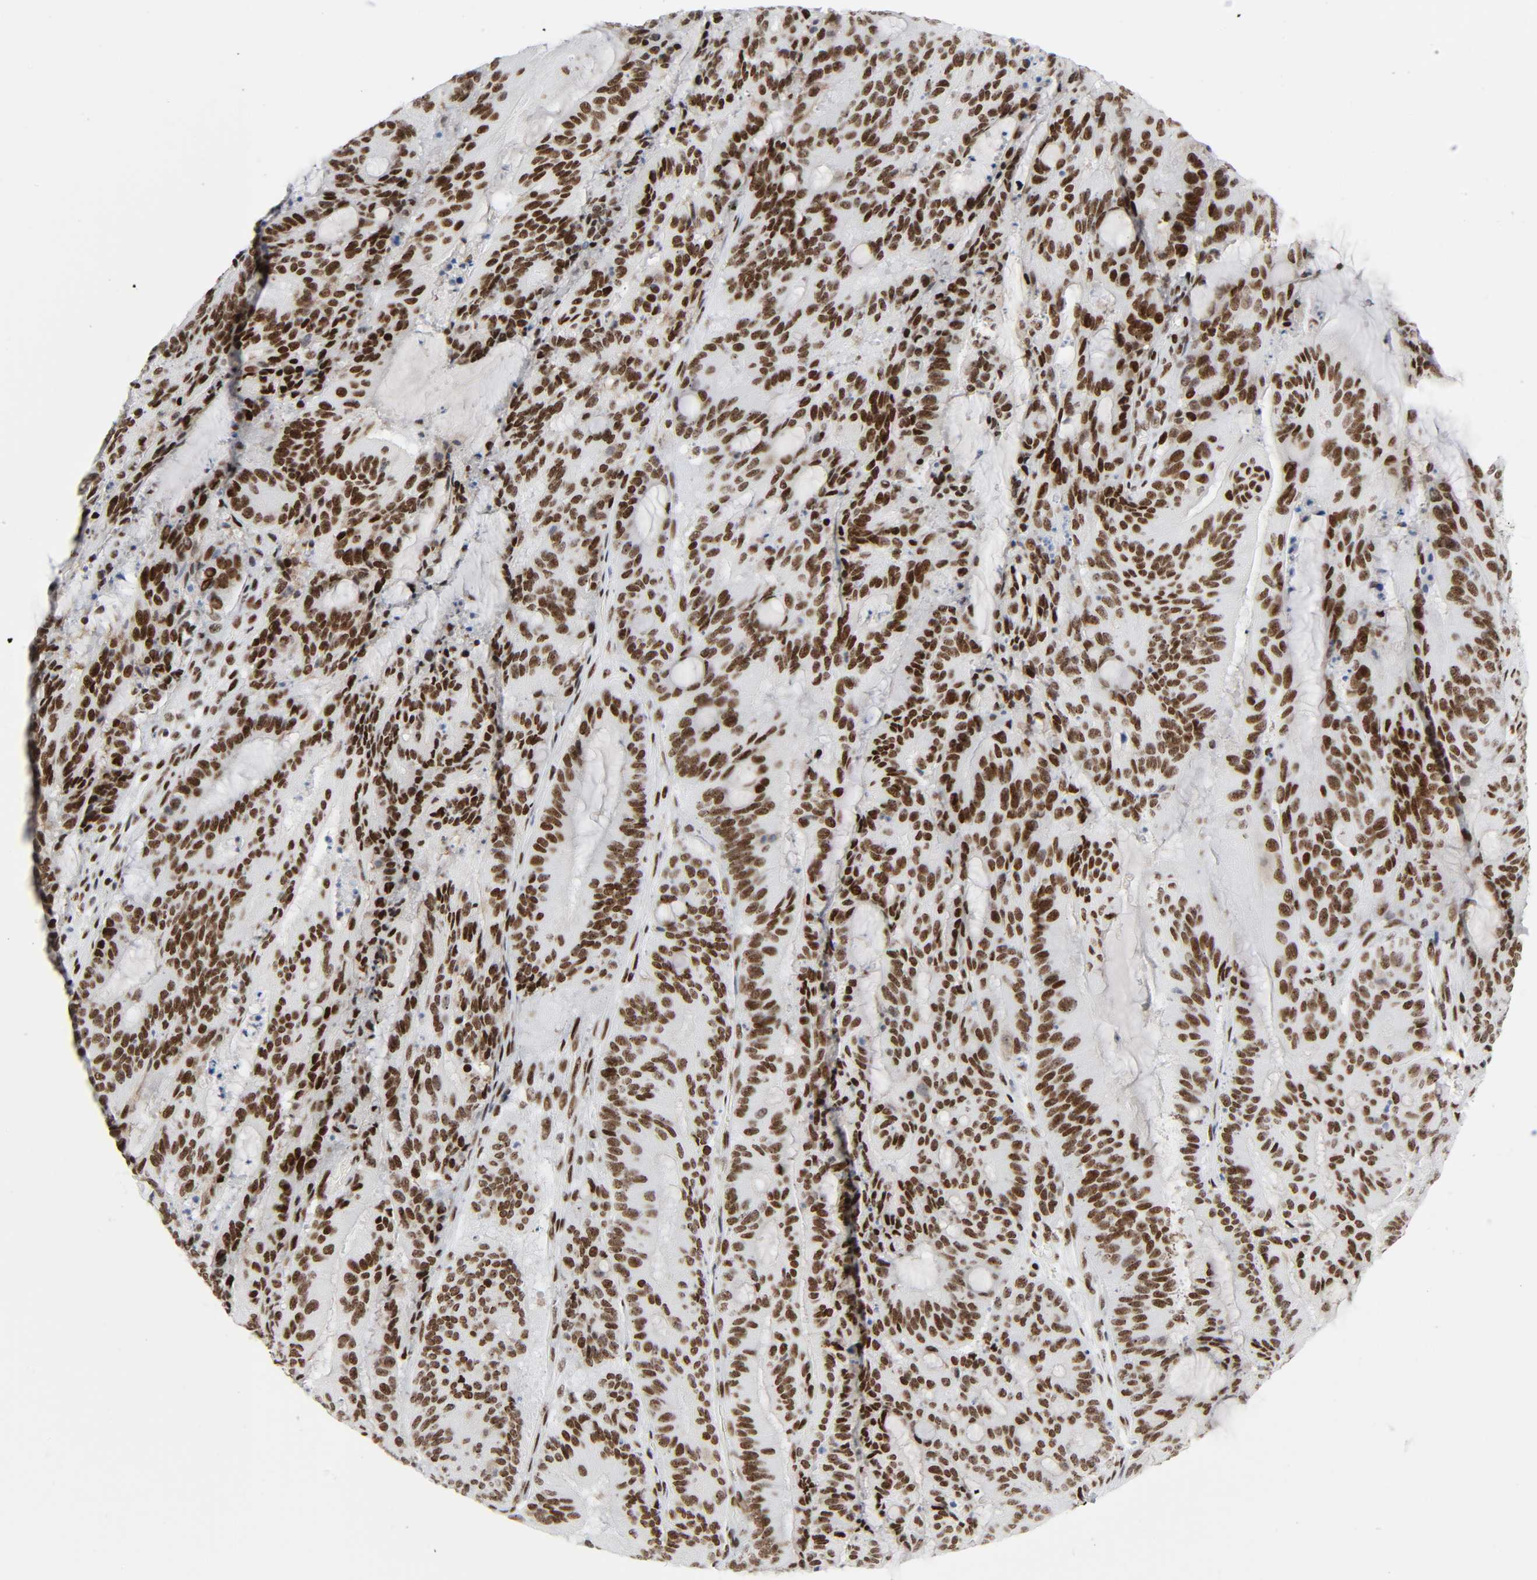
{"staining": {"intensity": "strong", "quantity": ">75%", "location": "nuclear"}, "tissue": "liver cancer", "cell_type": "Tumor cells", "image_type": "cancer", "snomed": [{"axis": "morphology", "description": "Cholangiocarcinoma"}, {"axis": "topography", "description": "Liver"}], "caption": "A photomicrograph of liver cancer stained for a protein shows strong nuclear brown staining in tumor cells. The protein of interest is stained brown, and the nuclei are stained in blue (DAB IHC with brightfield microscopy, high magnification).", "gene": "HSF1", "patient": {"sex": "female", "age": 73}}